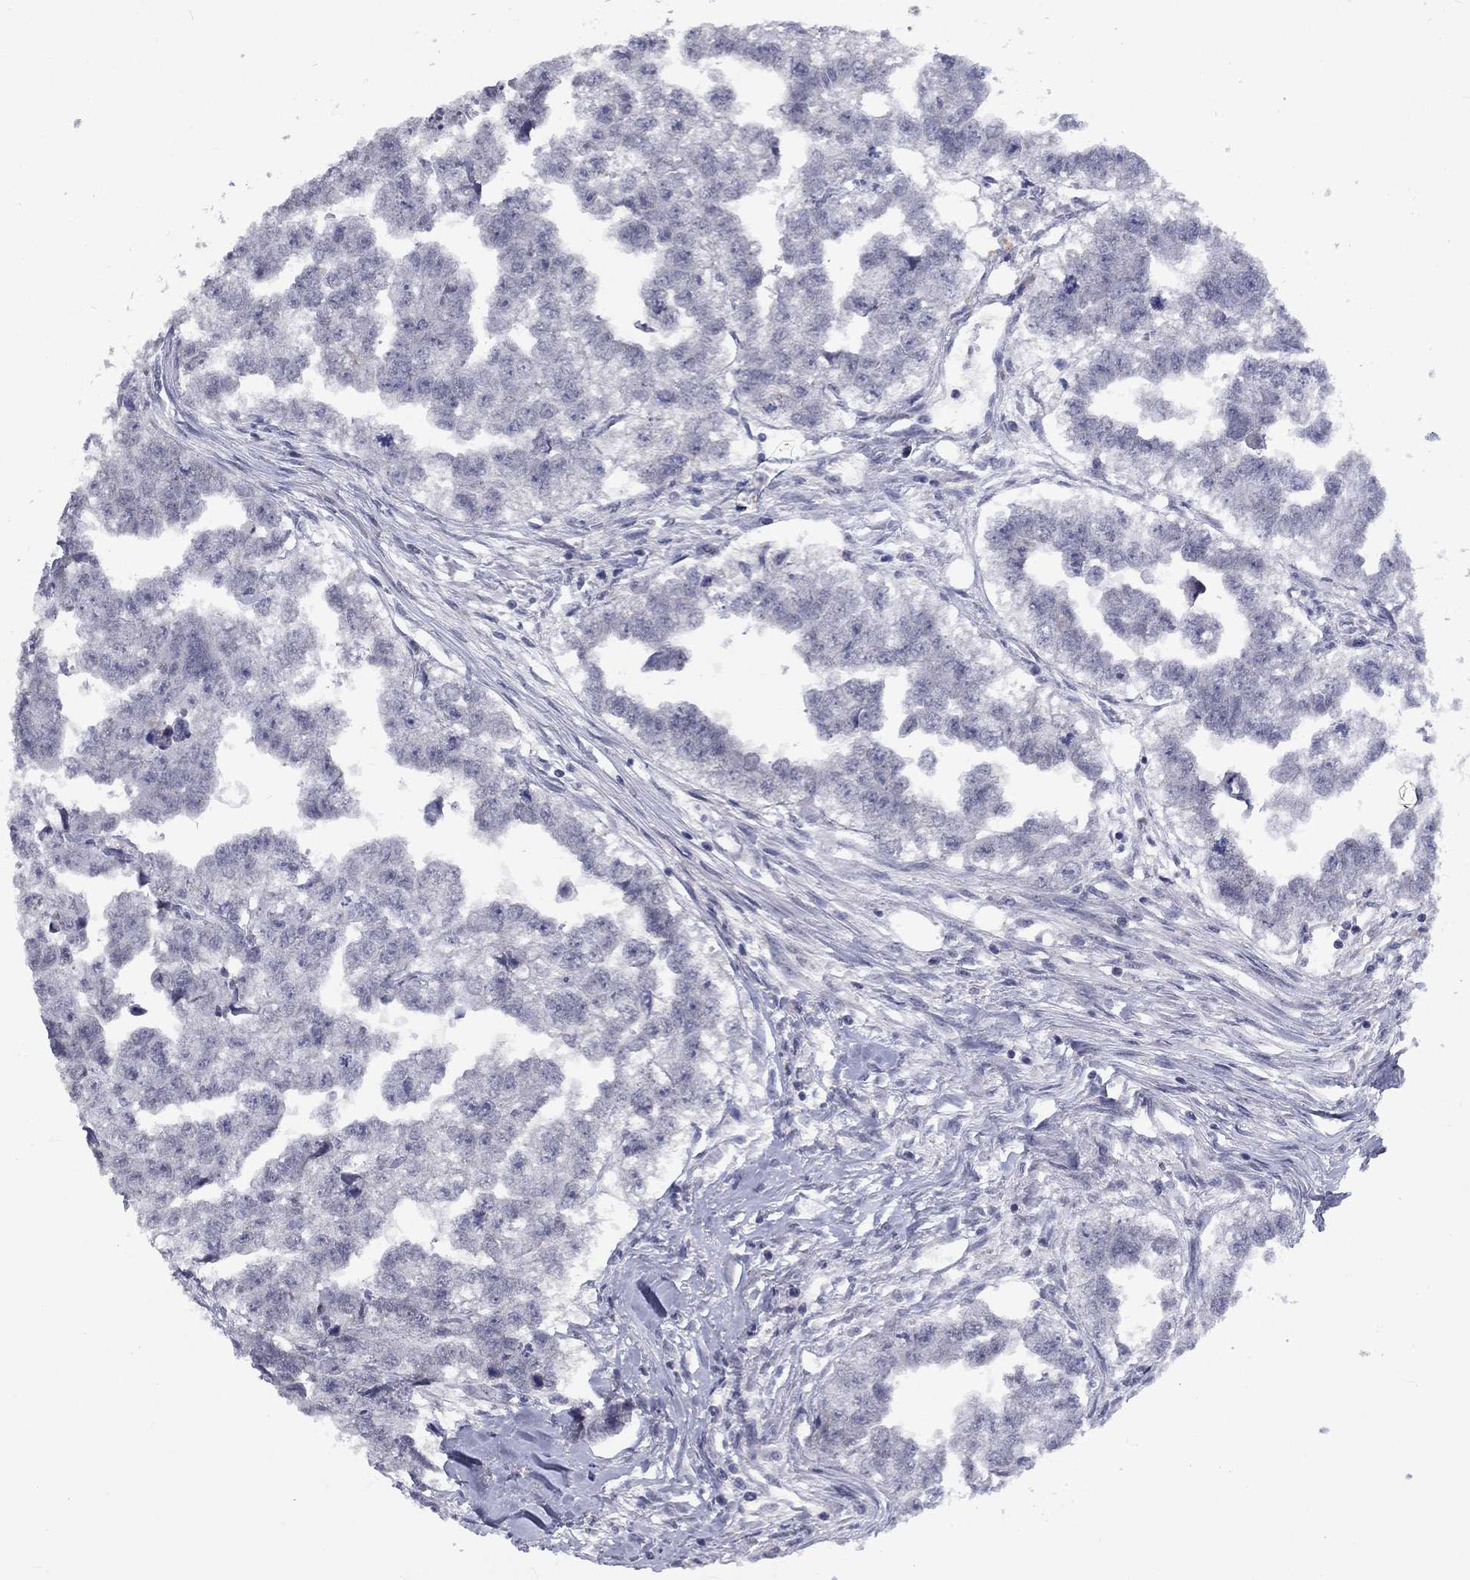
{"staining": {"intensity": "negative", "quantity": "none", "location": "none"}, "tissue": "testis cancer", "cell_type": "Tumor cells", "image_type": "cancer", "snomed": [{"axis": "morphology", "description": "Carcinoma, Embryonal, NOS"}, {"axis": "morphology", "description": "Teratoma, malignant, NOS"}, {"axis": "topography", "description": "Testis"}], "caption": "High power microscopy micrograph of an immunohistochemistry micrograph of testis cancer (embryonal carcinoma), revealing no significant staining in tumor cells. (DAB (3,3'-diaminobenzidine) IHC, high magnification).", "gene": "SPATA33", "patient": {"sex": "male", "age": 44}}